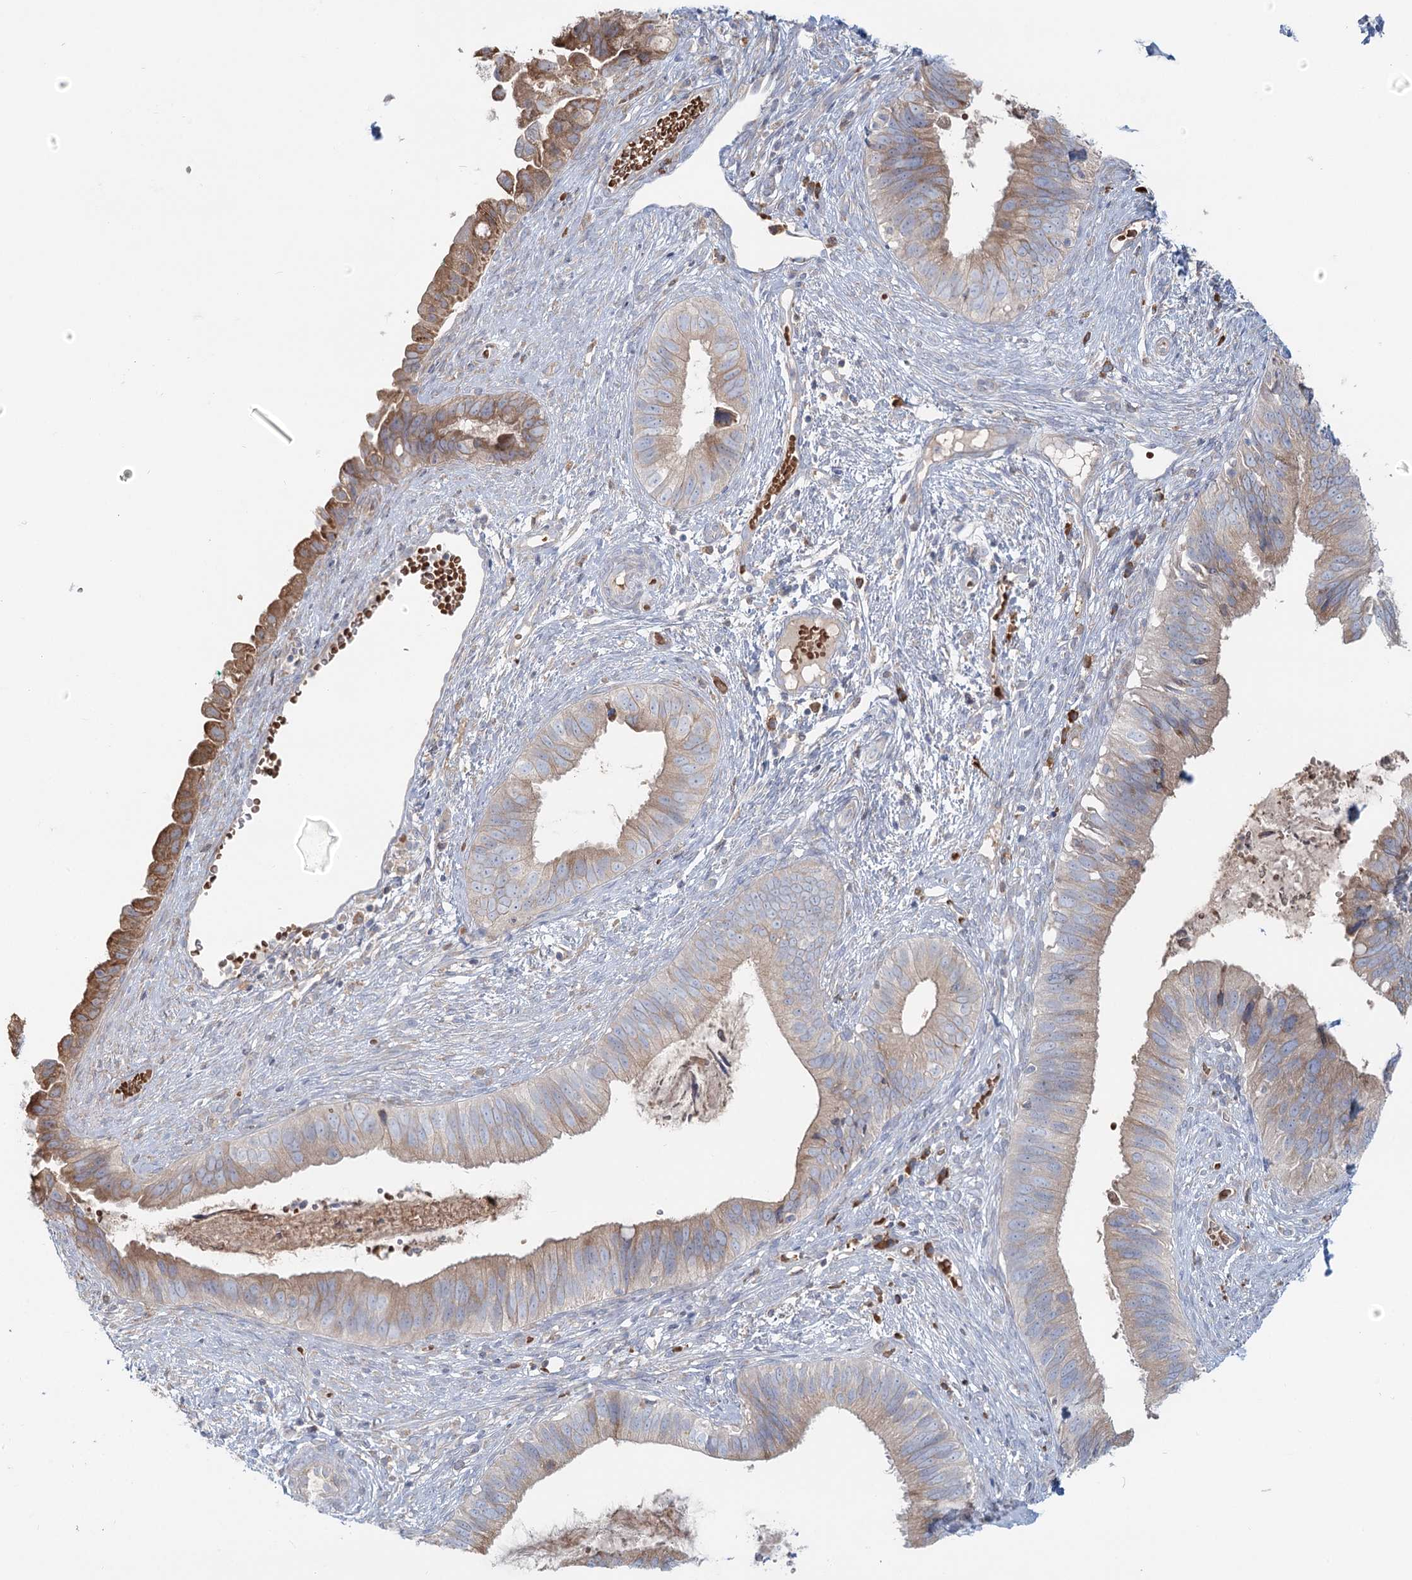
{"staining": {"intensity": "moderate", "quantity": "<25%", "location": "cytoplasmic/membranous"}, "tissue": "cervical cancer", "cell_type": "Tumor cells", "image_type": "cancer", "snomed": [{"axis": "morphology", "description": "Adenocarcinoma, NOS"}, {"axis": "topography", "description": "Cervix"}], "caption": "This is an image of immunohistochemistry (IHC) staining of cervical cancer, which shows moderate expression in the cytoplasmic/membranous of tumor cells.", "gene": "ANKRD16", "patient": {"sex": "female", "age": 42}}